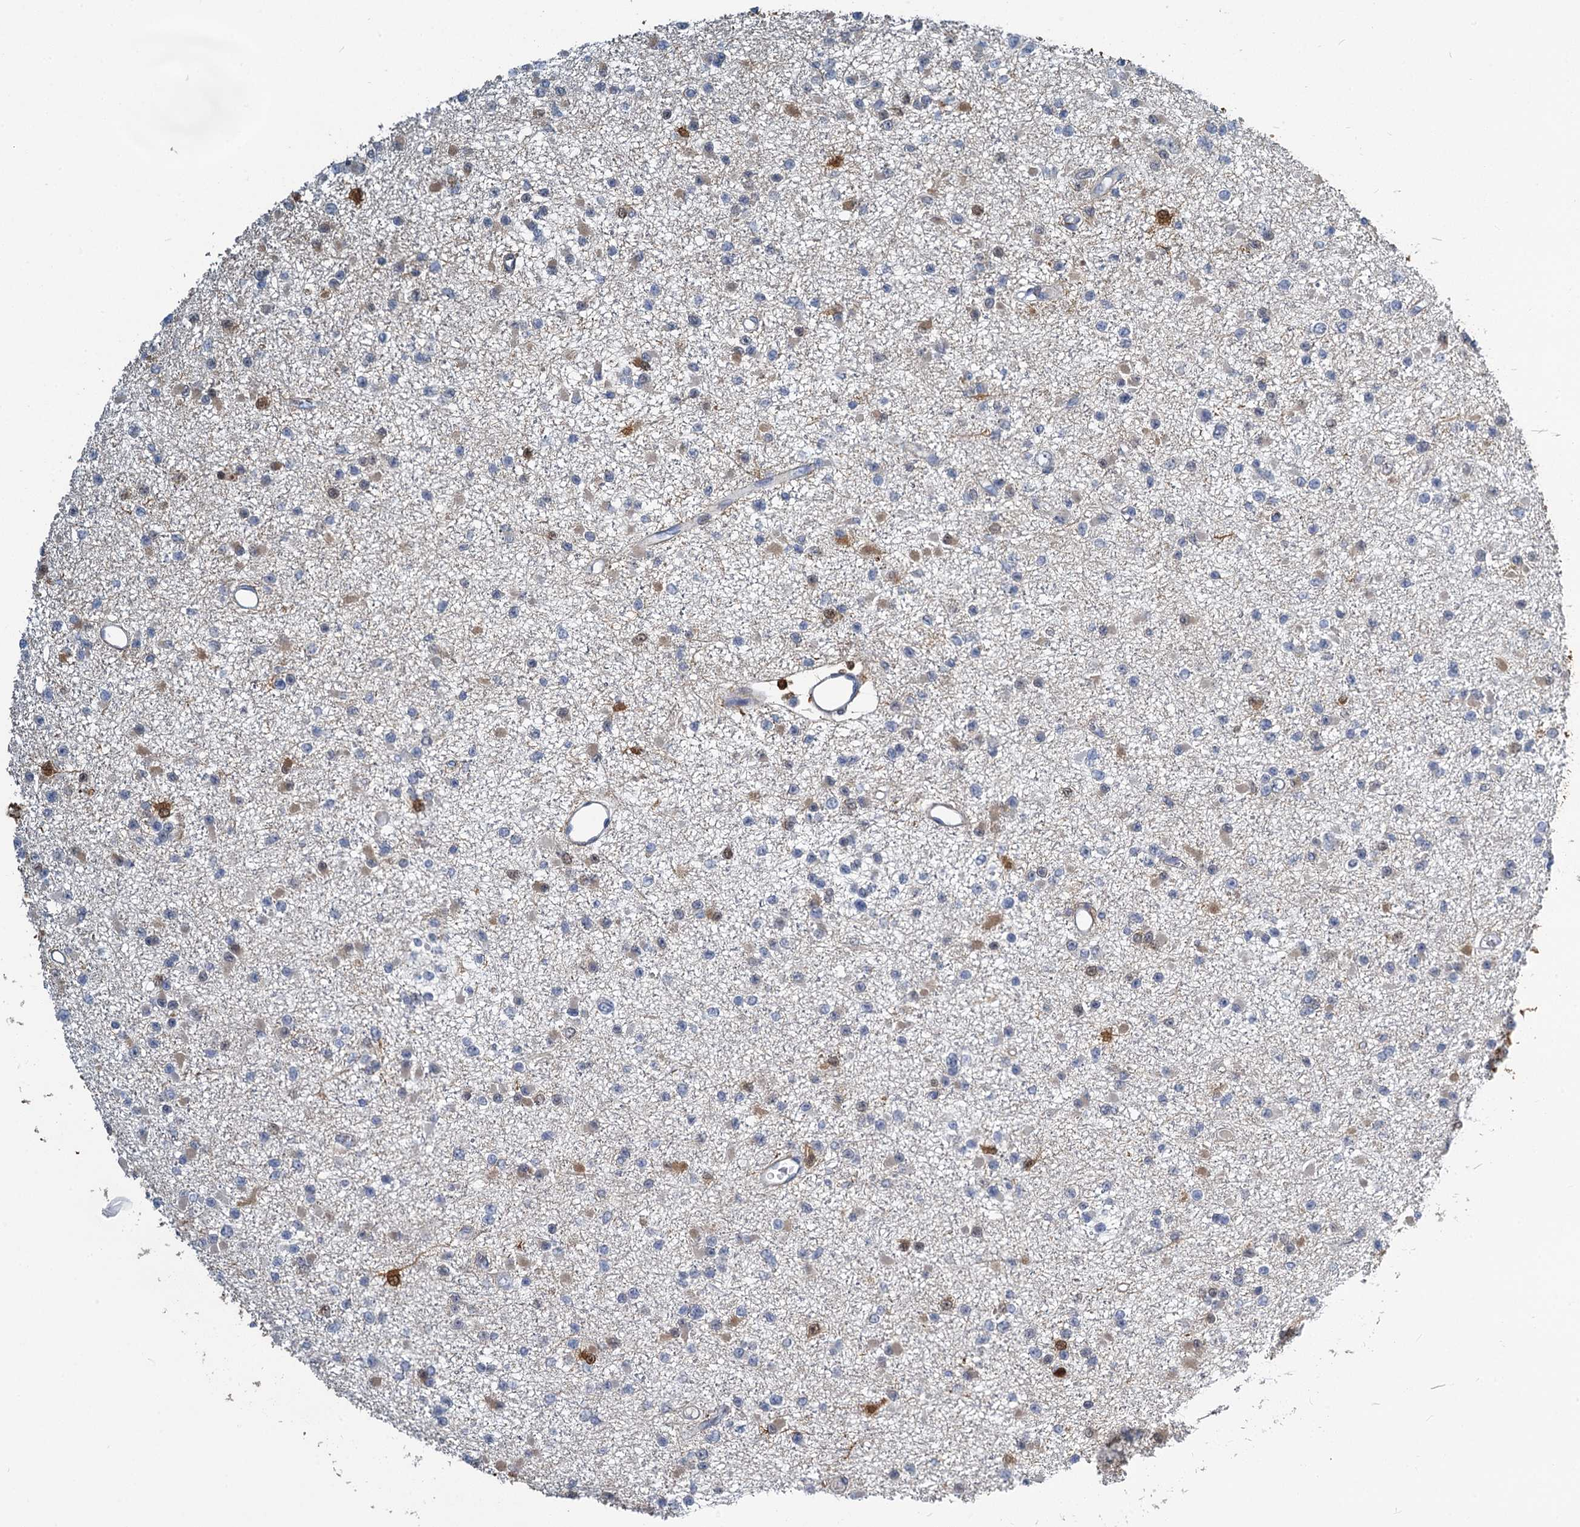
{"staining": {"intensity": "moderate", "quantity": "<25%", "location": "cytoplasmic/membranous,nuclear"}, "tissue": "glioma", "cell_type": "Tumor cells", "image_type": "cancer", "snomed": [{"axis": "morphology", "description": "Glioma, malignant, Low grade"}, {"axis": "topography", "description": "Brain"}], "caption": "Immunohistochemistry of malignant glioma (low-grade) demonstrates low levels of moderate cytoplasmic/membranous and nuclear expression in approximately <25% of tumor cells. (brown staining indicates protein expression, while blue staining denotes nuclei).", "gene": "S100A6", "patient": {"sex": "female", "age": 22}}